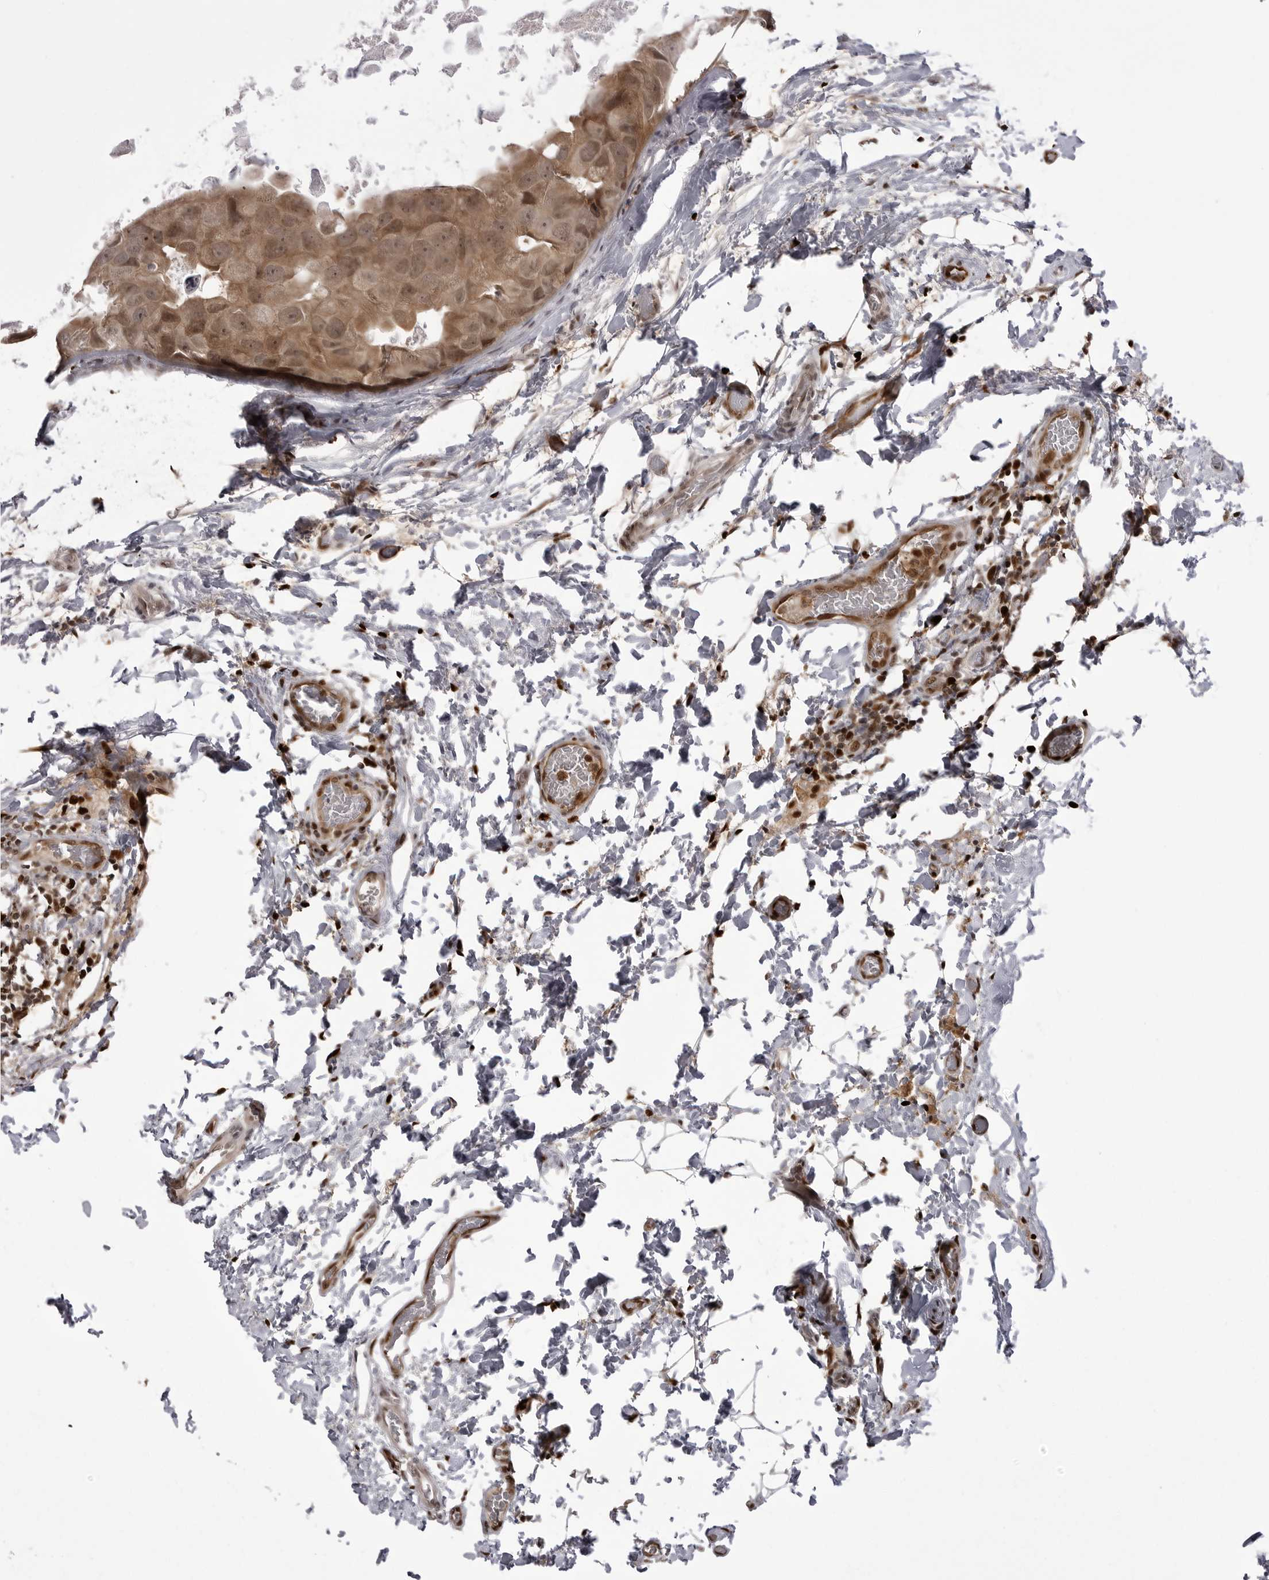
{"staining": {"intensity": "moderate", "quantity": ">75%", "location": "cytoplasmic/membranous,nuclear"}, "tissue": "breast cancer", "cell_type": "Tumor cells", "image_type": "cancer", "snomed": [{"axis": "morphology", "description": "Duct carcinoma"}, {"axis": "topography", "description": "Breast"}], "caption": "Immunohistochemical staining of breast cancer demonstrates medium levels of moderate cytoplasmic/membranous and nuclear protein expression in approximately >75% of tumor cells.", "gene": "PTK2B", "patient": {"sex": "female", "age": 62}}